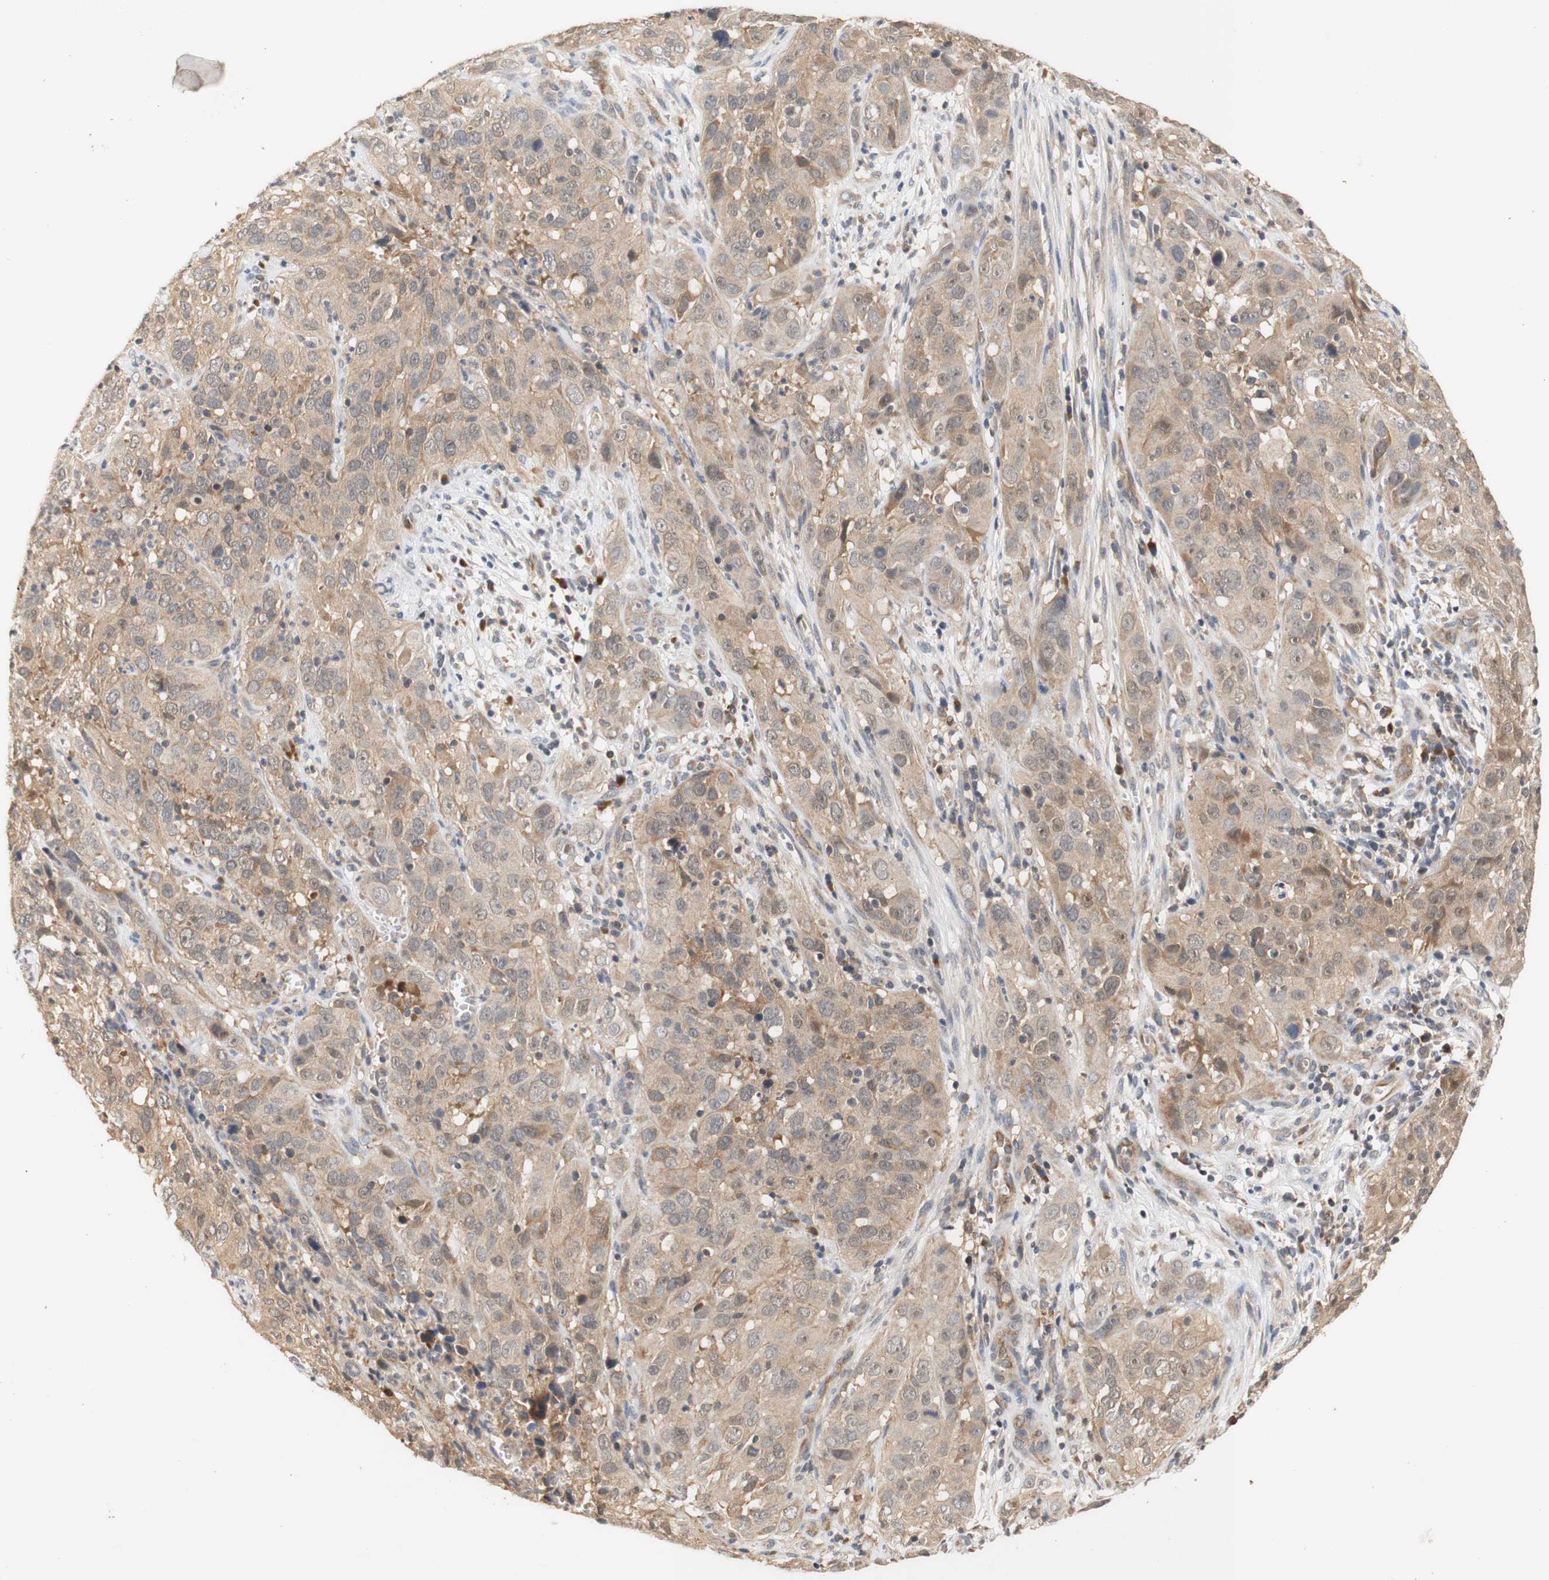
{"staining": {"intensity": "moderate", "quantity": ">75%", "location": "cytoplasmic/membranous"}, "tissue": "cervical cancer", "cell_type": "Tumor cells", "image_type": "cancer", "snomed": [{"axis": "morphology", "description": "Squamous cell carcinoma, NOS"}, {"axis": "topography", "description": "Cervix"}], "caption": "A medium amount of moderate cytoplasmic/membranous staining is seen in about >75% of tumor cells in cervical cancer tissue. (Brightfield microscopy of DAB IHC at high magnification).", "gene": "PIN1", "patient": {"sex": "female", "age": 32}}